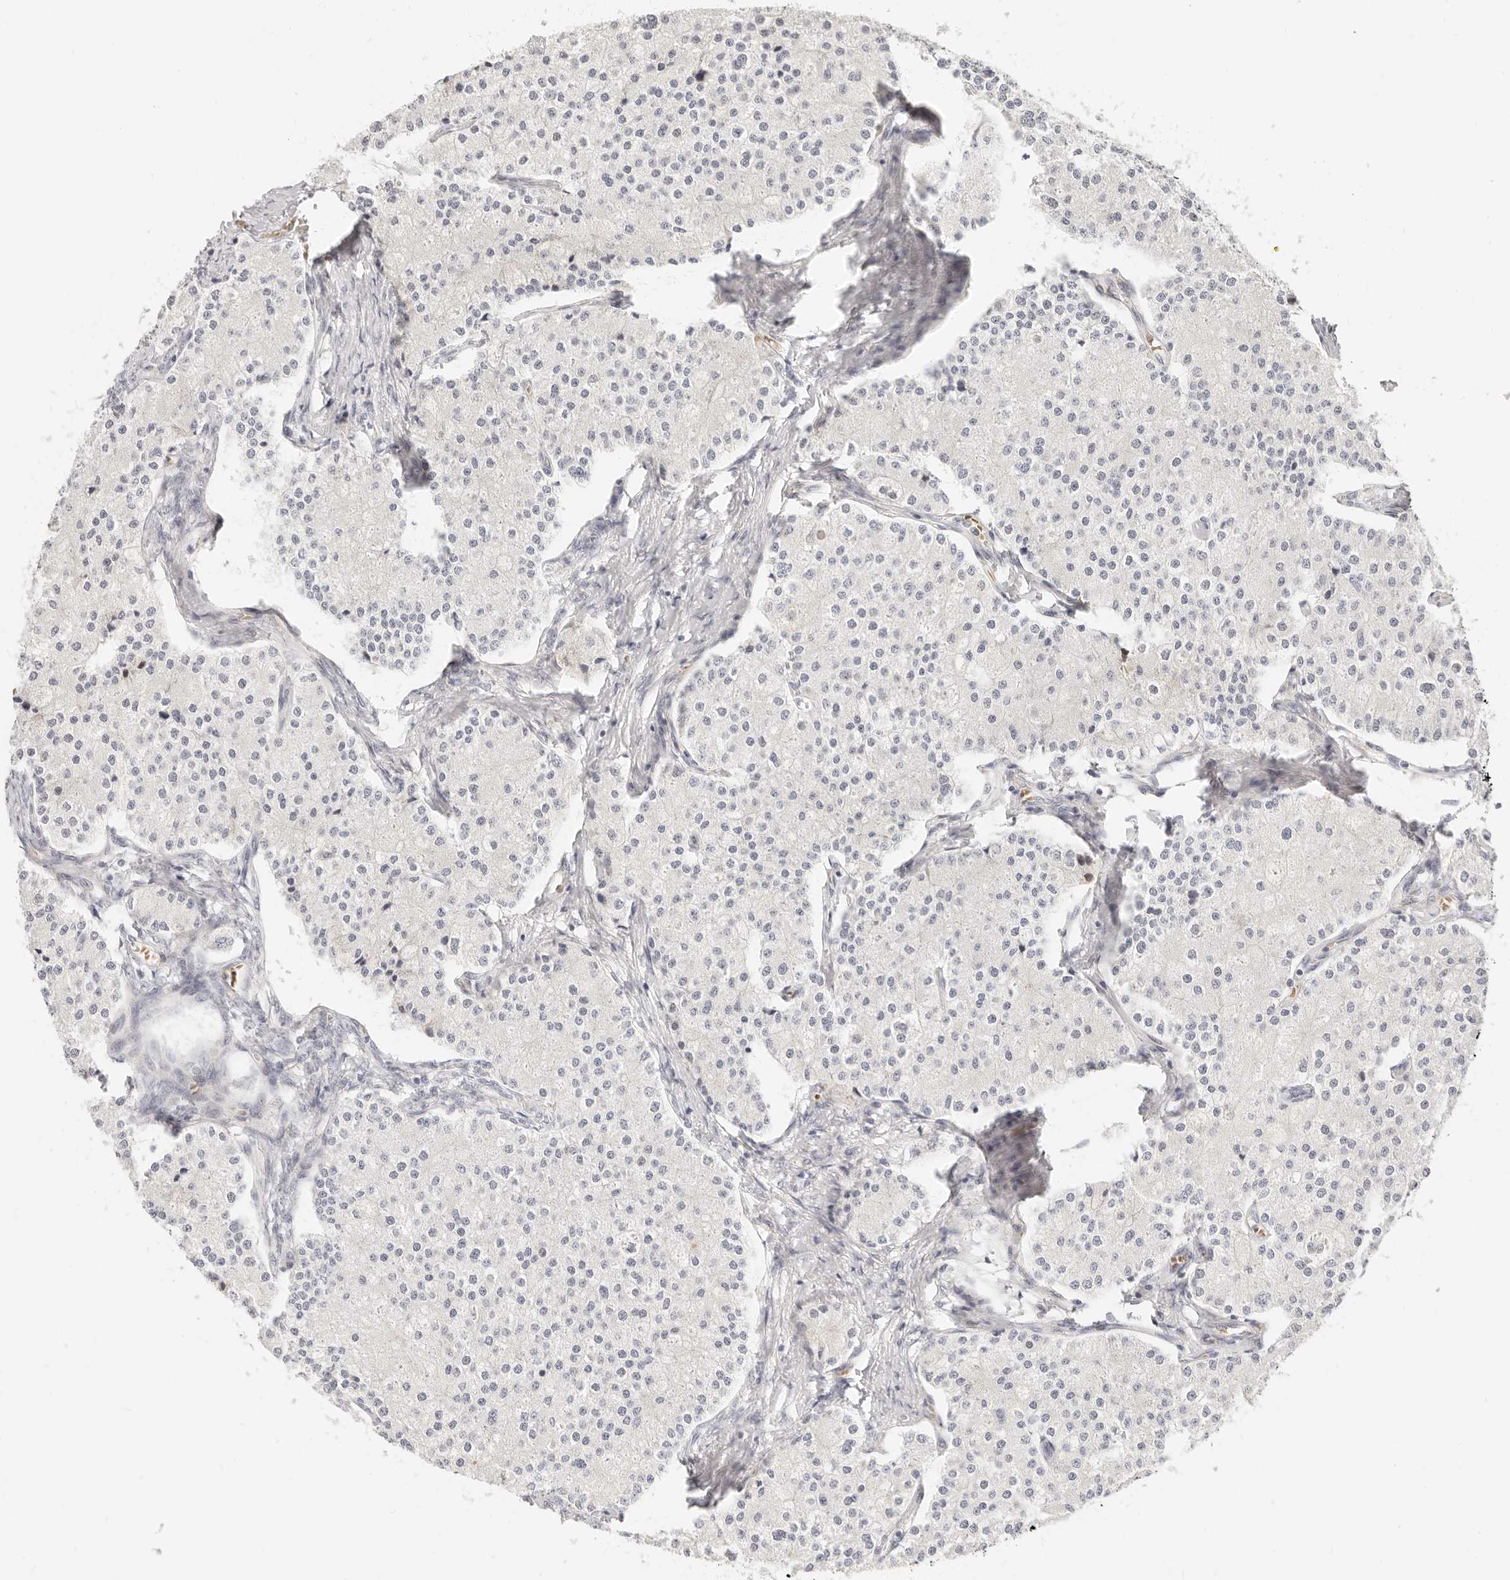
{"staining": {"intensity": "negative", "quantity": "none", "location": "none"}, "tissue": "carcinoid", "cell_type": "Tumor cells", "image_type": "cancer", "snomed": [{"axis": "morphology", "description": "Carcinoid, malignant, NOS"}, {"axis": "topography", "description": "Colon"}], "caption": "The image displays no staining of tumor cells in carcinoid.", "gene": "LTB4R2", "patient": {"sex": "female", "age": 52}}